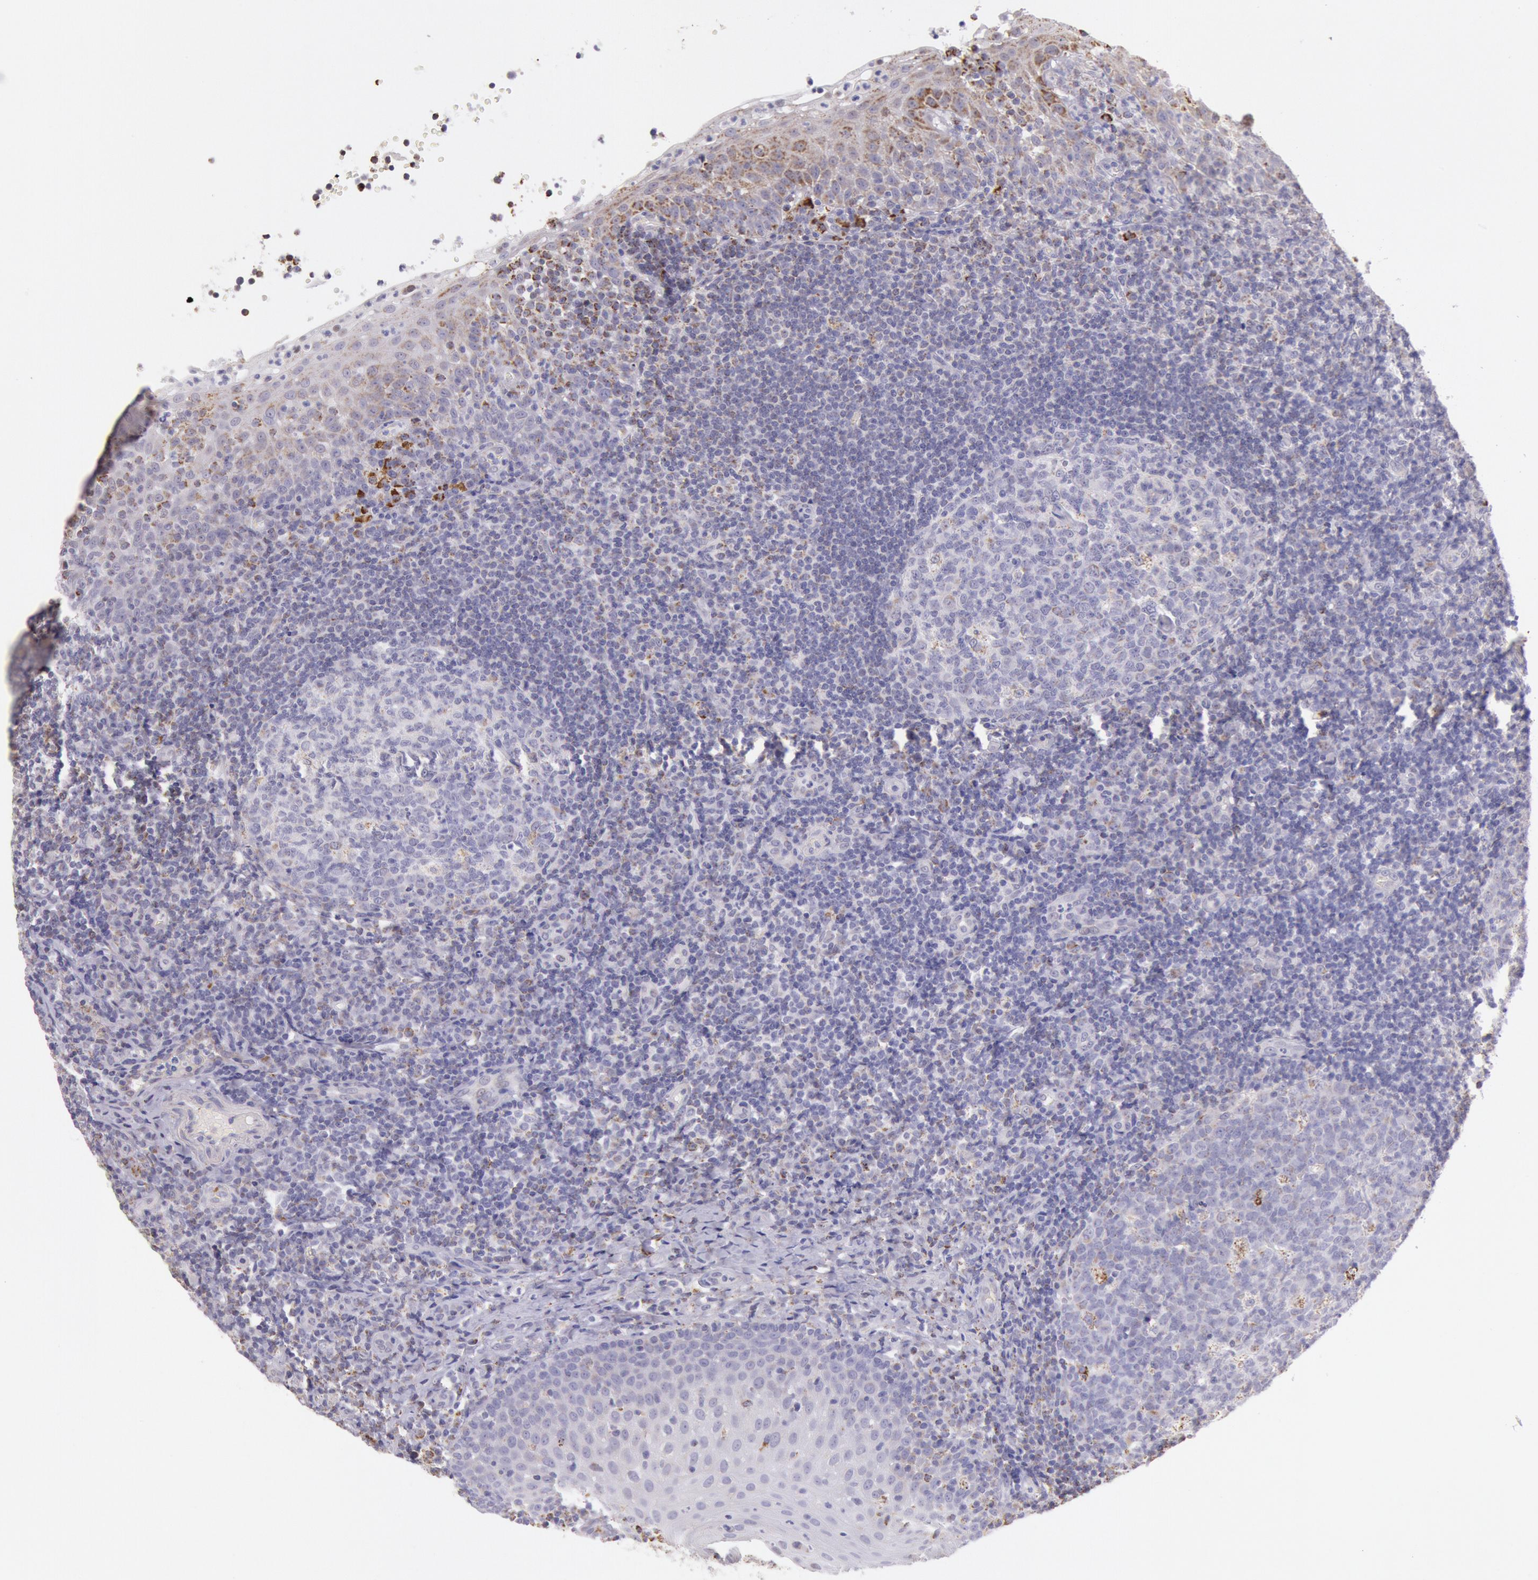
{"staining": {"intensity": "weak", "quantity": "25%-75%", "location": "cytoplasmic/membranous"}, "tissue": "tonsil", "cell_type": "Germinal center cells", "image_type": "normal", "snomed": [{"axis": "morphology", "description": "Normal tissue, NOS"}, {"axis": "topography", "description": "Tonsil"}], "caption": "Tonsil stained for a protein (brown) exhibits weak cytoplasmic/membranous positive staining in about 25%-75% of germinal center cells.", "gene": "FRMD6", "patient": {"sex": "female", "age": 40}}